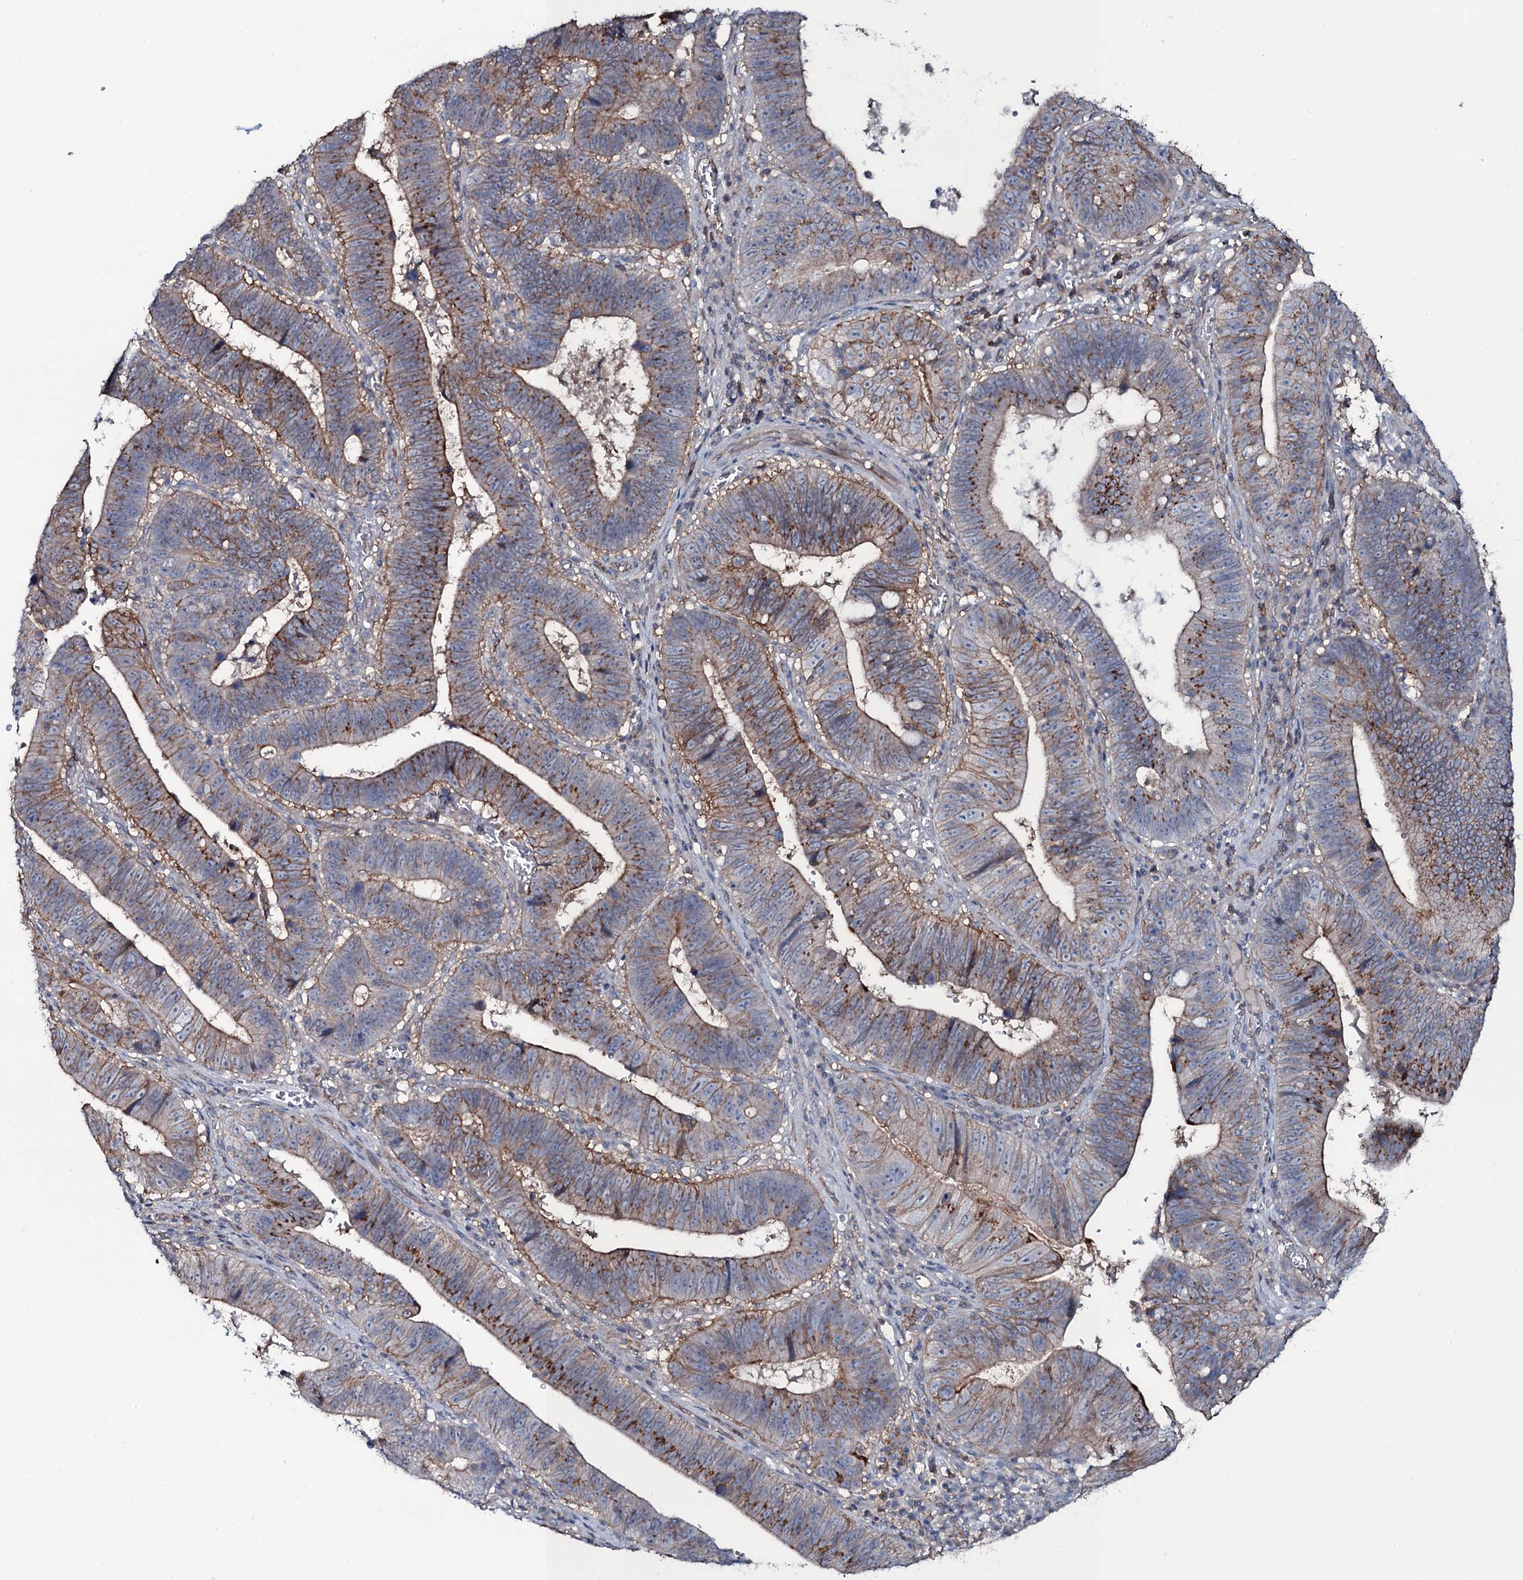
{"staining": {"intensity": "strong", "quantity": ">75%", "location": "cytoplasmic/membranous"}, "tissue": "stomach cancer", "cell_type": "Tumor cells", "image_type": "cancer", "snomed": [{"axis": "morphology", "description": "Adenocarcinoma, NOS"}, {"axis": "topography", "description": "Stomach"}], "caption": "Immunohistochemical staining of adenocarcinoma (stomach) exhibits high levels of strong cytoplasmic/membranous protein staining in about >75% of tumor cells. (IHC, brightfield microscopy, high magnification).", "gene": "SNAP23", "patient": {"sex": "male", "age": 59}}